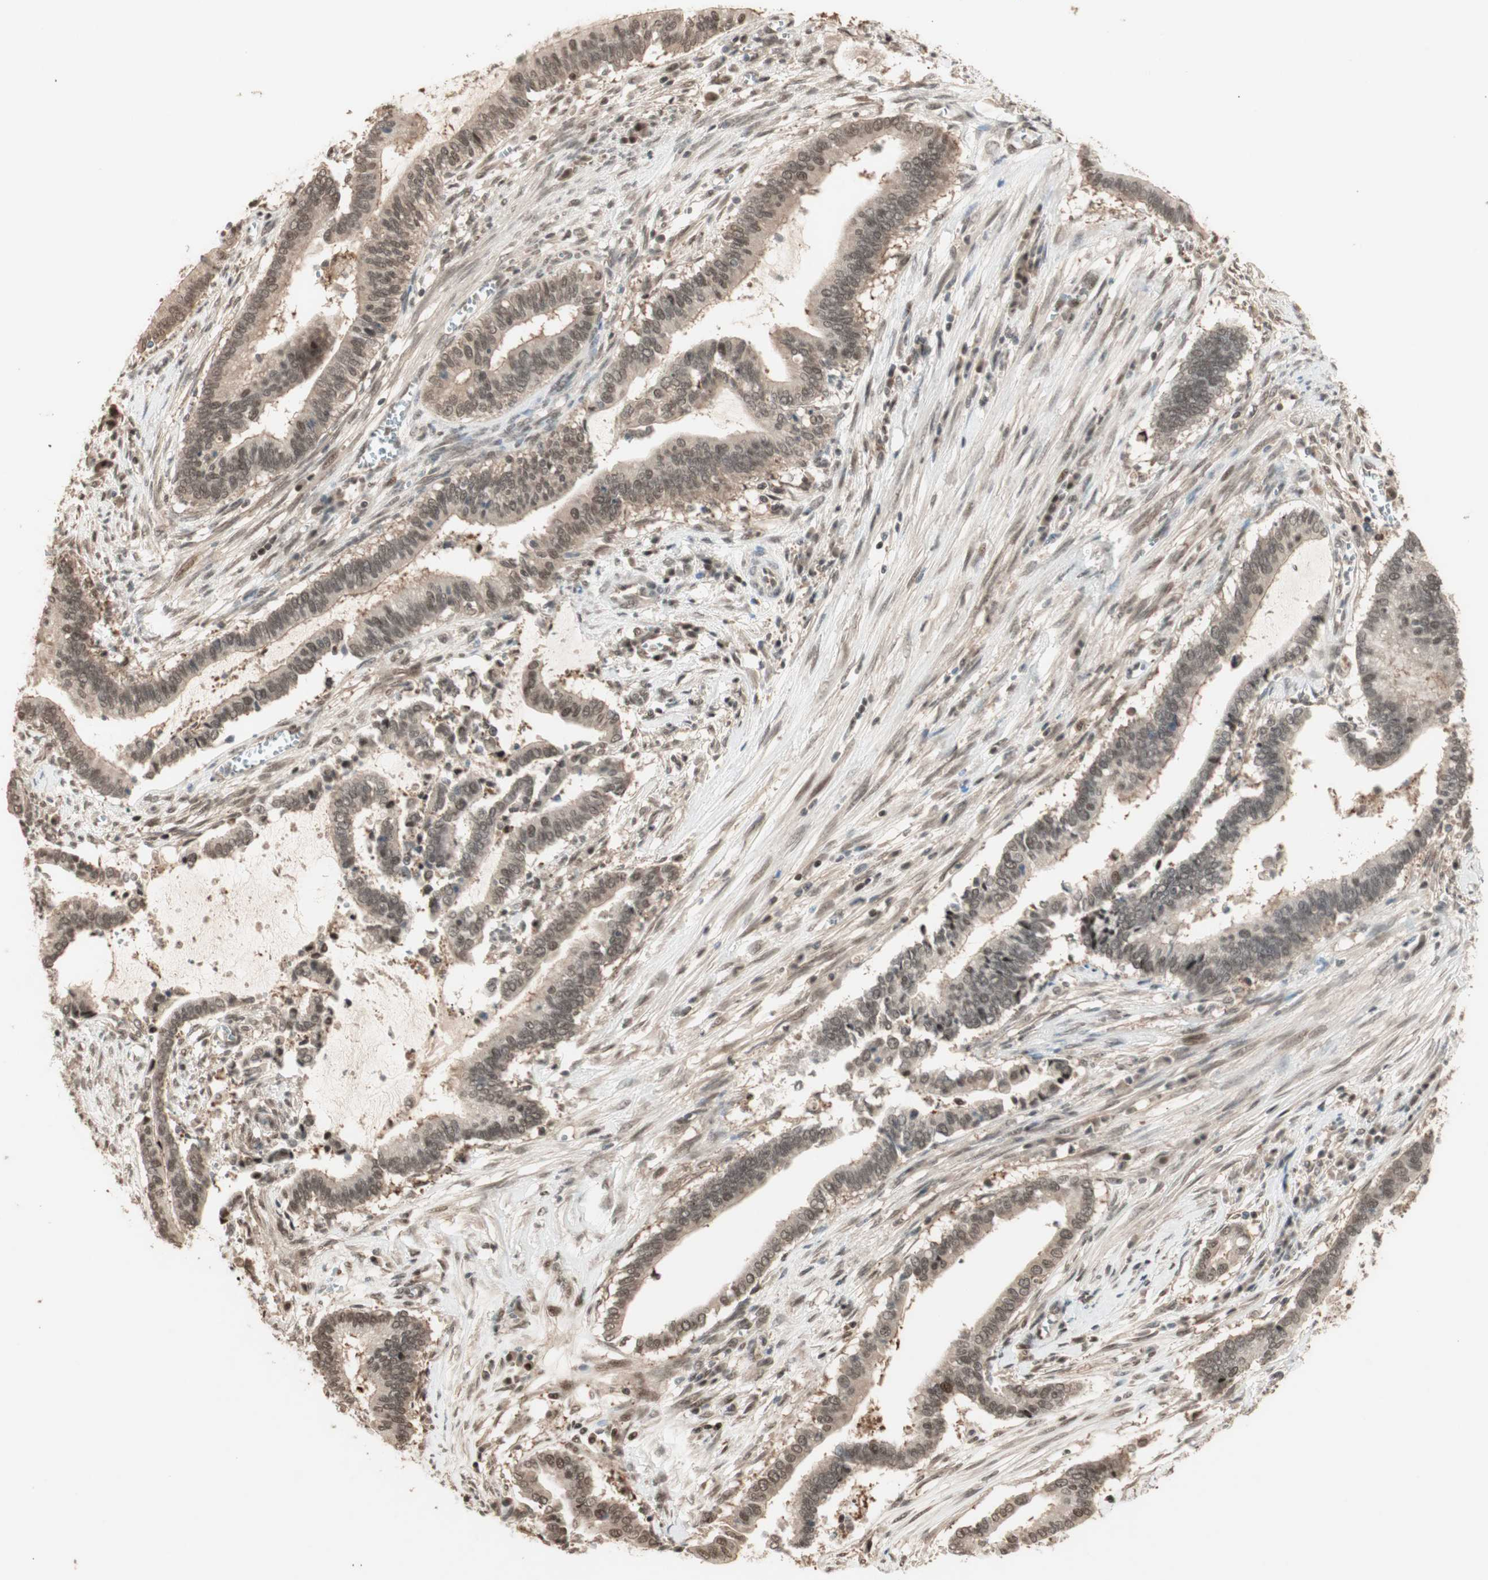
{"staining": {"intensity": "moderate", "quantity": ">75%", "location": "nuclear"}, "tissue": "cervical cancer", "cell_type": "Tumor cells", "image_type": "cancer", "snomed": [{"axis": "morphology", "description": "Adenocarcinoma, NOS"}, {"axis": "topography", "description": "Cervix"}], "caption": "Cervical cancer (adenocarcinoma) stained with DAB (3,3'-diaminobenzidine) immunohistochemistry (IHC) displays medium levels of moderate nuclear positivity in approximately >75% of tumor cells. Immunohistochemistry stains the protein of interest in brown and the nuclei are stained blue.", "gene": "ZNF701", "patient": {"sex": "female", "age": 44}}